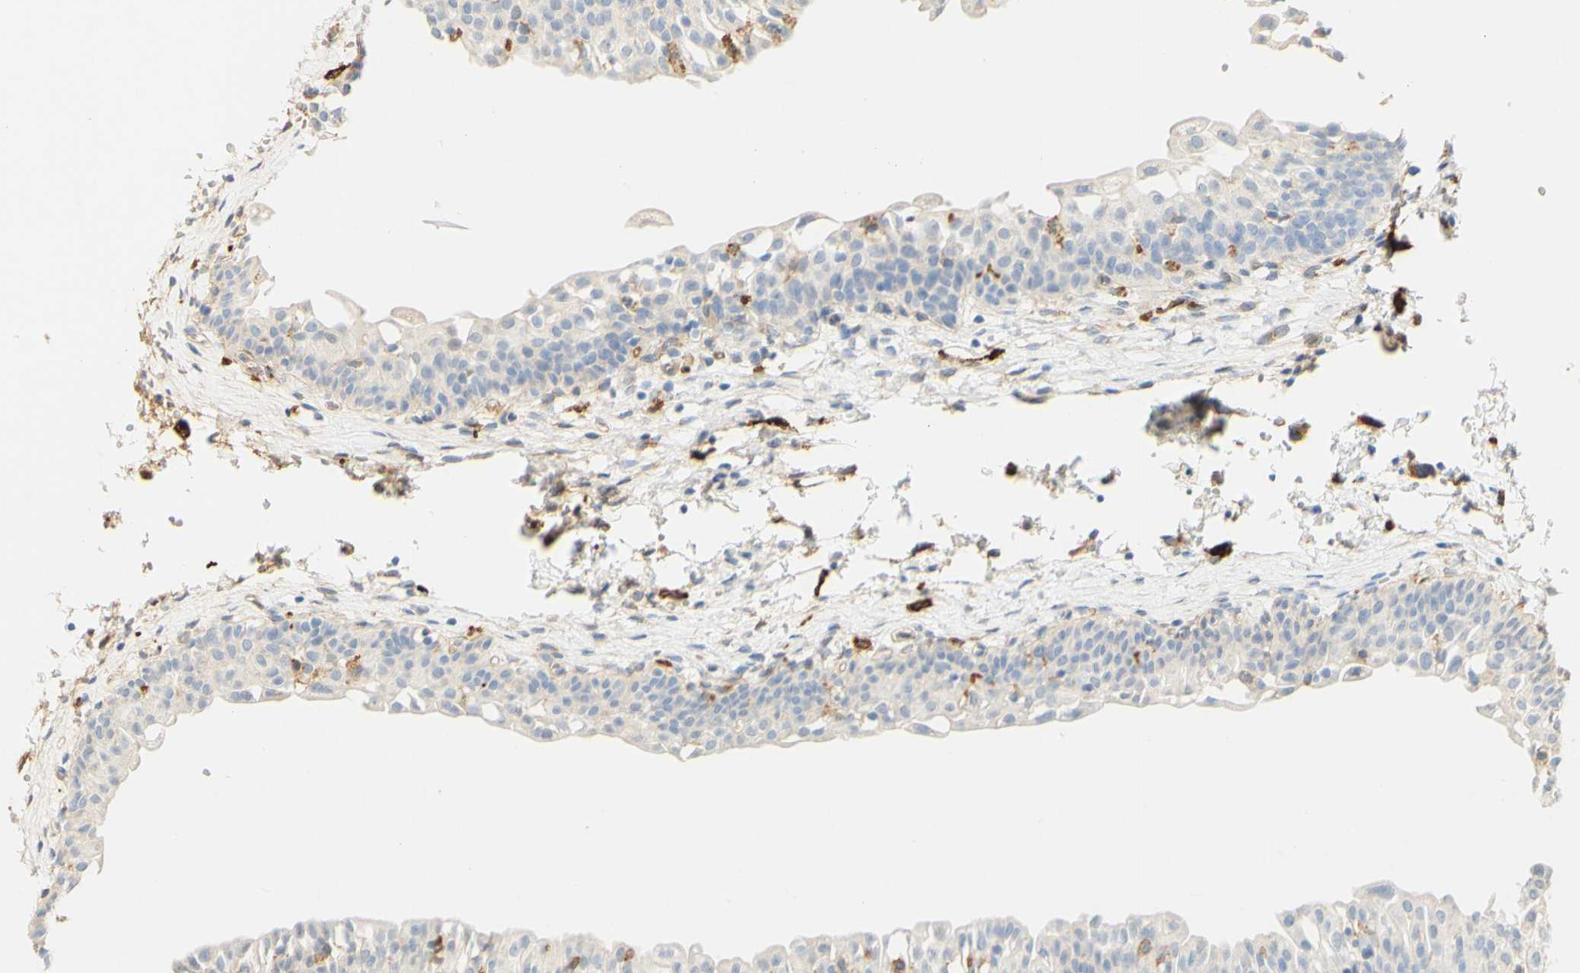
{"staining": {"intensity": "weak", "quantity": "<25%", "location": "cytoplasmic/membranous"}, "tissue": "urinary bladder", "cell_type": "Urothelial cells", "image_type": "normal", "snomed": [{"axis": "morphology", "description": "Normal tissue, NOS"}, {"axis": "topography", "description": "Urinary bladder"}], "caption": "Urinary bladder stained for a protein using immunohistochemistry (IHC) demonstrates no expression urothelial cells.", "gene": "FCGRT", "patient": {"sex": "male", "age": 55}}